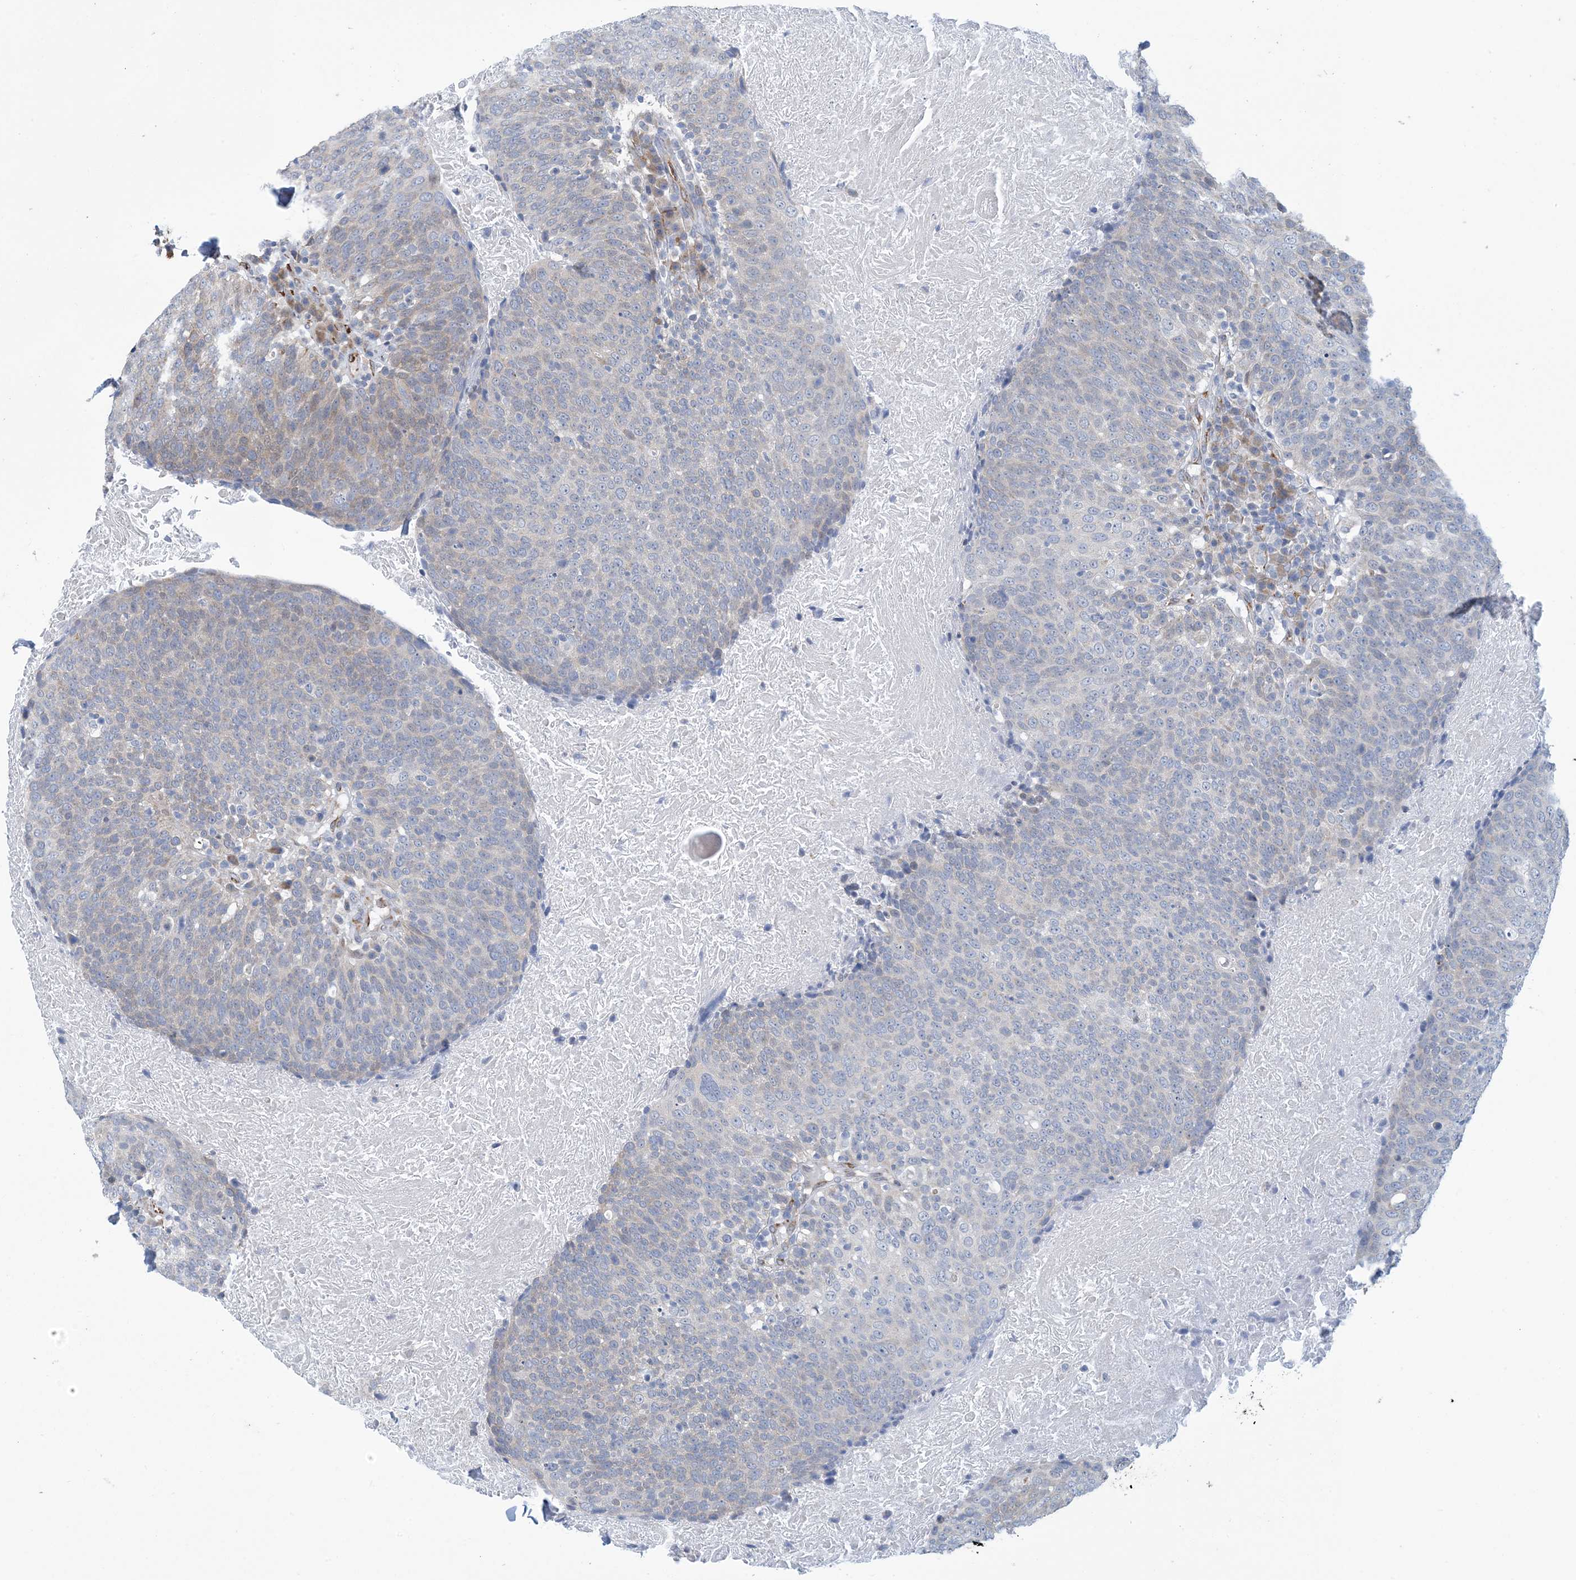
{"staining": {"intensity": "negative", "quantity": "none", "location": "none"}, "tissue": "head and neck cancer", "cell_type": "Tumor cells", "image_type": "cancer", "snomed": [{"axis": "morphology", "description": "Squamous cell carcinoma, NOS"}, {"axis": "morphology", "description": "Squamous cell carcinoma, metastatic, NOS"}, {"axis": "topography", "description": "Lymph node"}, {"axis": "topography", "description": "Head-Neck"}], "caption": "Immunohistochemistry (IHC) image of metastatic squamous cell carcinoma (head and neck) stained for a protein (brown), which reveals no positivity in tumor cells.", "gene": "CCDC14", "patient": {"sex": "male", "age": 62}}